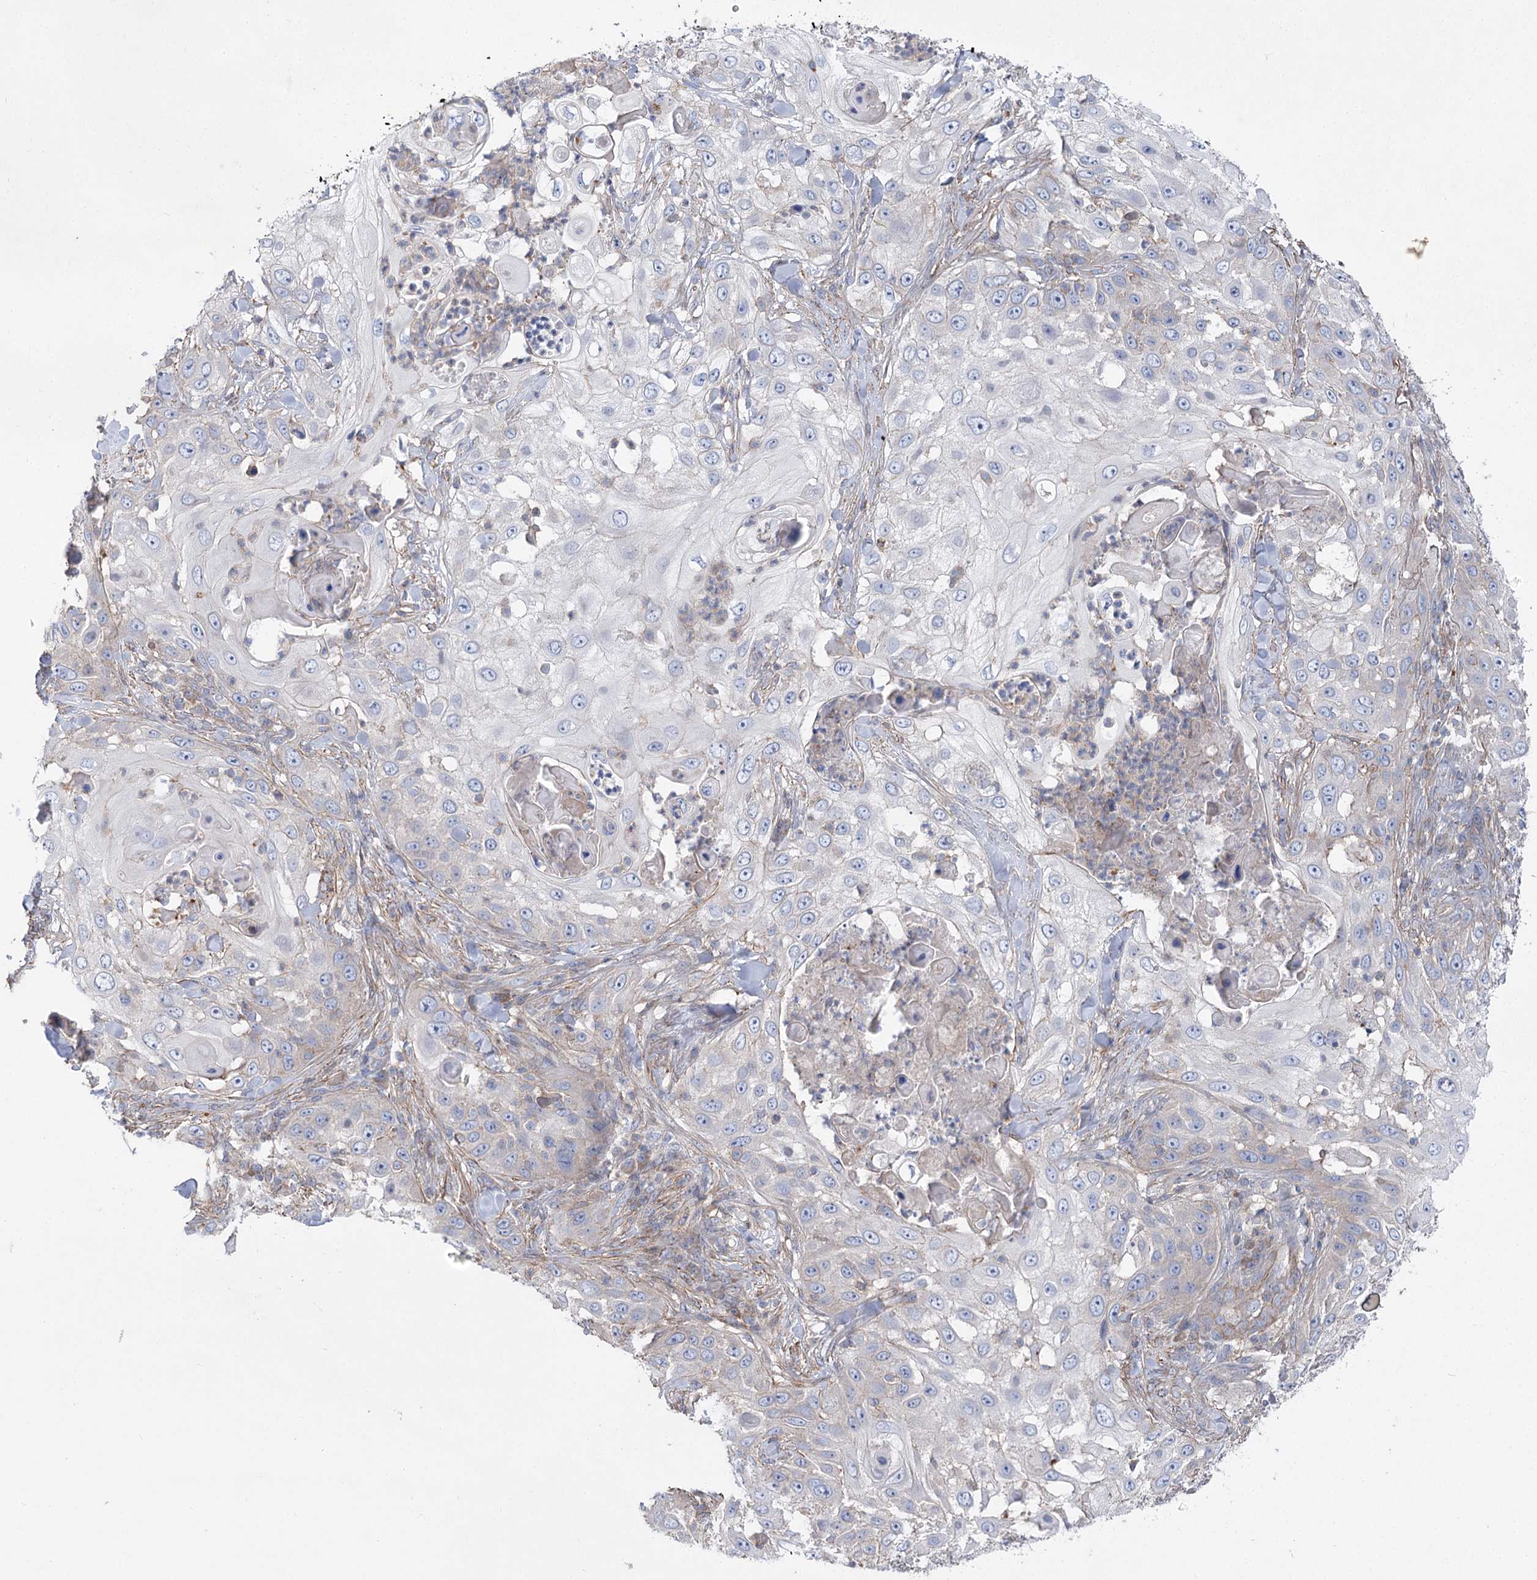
{"staining": {"intensity": "negative", "quantity": "none", "location": "none"}, "tissue": "skin cancer", "cell_type": "Tumor cells", "image_type": "cancer", "snomed": [{"axis": "morphology", "description": "Squamous cell carcinoma, NOS"}, {"axis": "topography", "description": "Skin"}], "caption": "This is a image of immunohistochemistry staining of squamous cell carcinoma (skin), which shows no staining in tumor cells. (DAB (3,3'-diaminobenzidine) IHC visualized using brightfield microscopy, high magnification).", "gene": "LARP1B", "patient": {"sex": "female", "age": 44}}